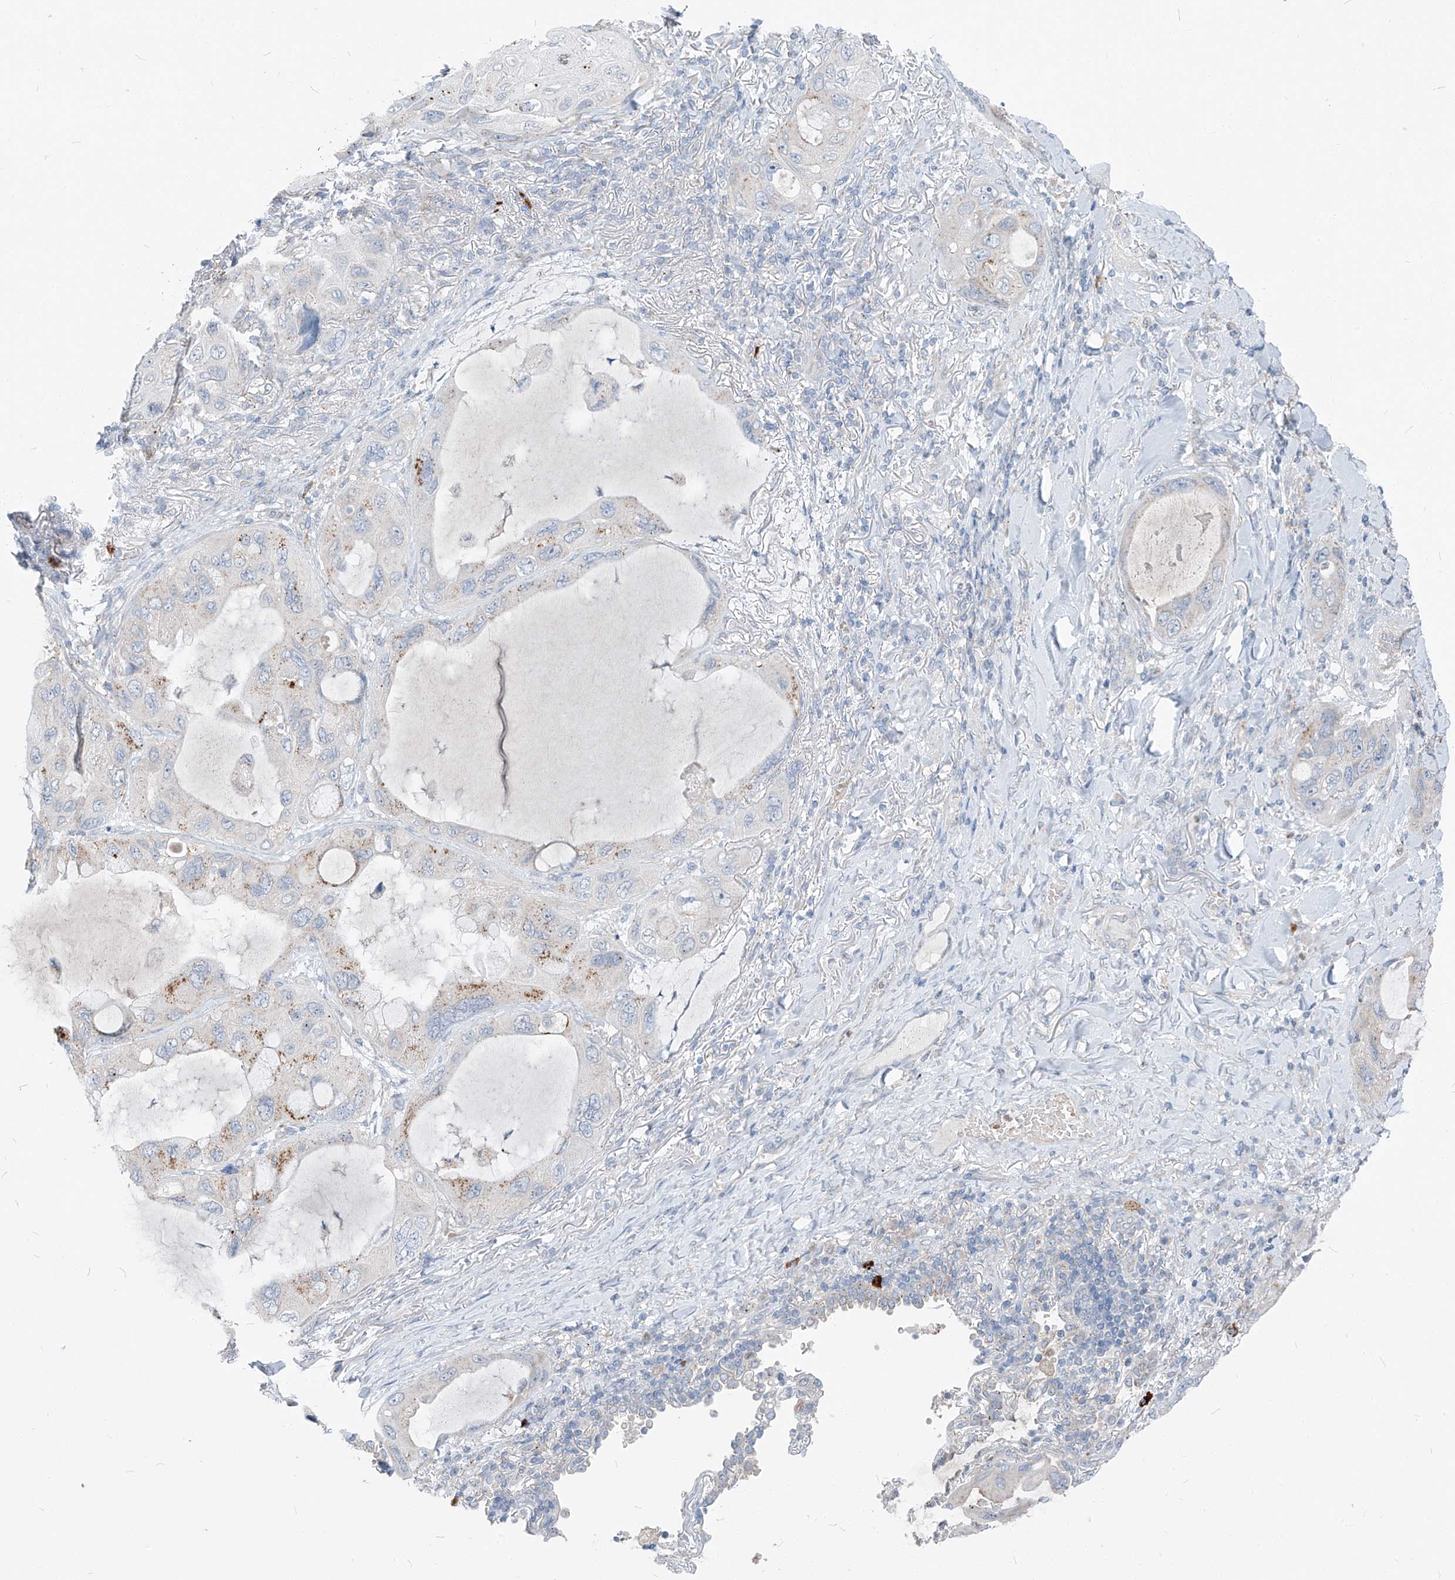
{"staining": {"intensity": "negative", "quantity": "none", "location": "none"}, "tissue": "lung cancer", "cell_type": "Tumor cells", "image_type": "cancer", "snomed": [{"axis": "morphology", "description": "Squamous cell carcinoma, NOS"}, {"axis": "topography", "description": "Lung"}], "caption": "Immunohistochemical staining of human squamous cell carcinoma (lung) exhibits no significant positivity in tumor cells.", "gene": "CHMP2B", "patient": {"sex": "female", "age": 73}}